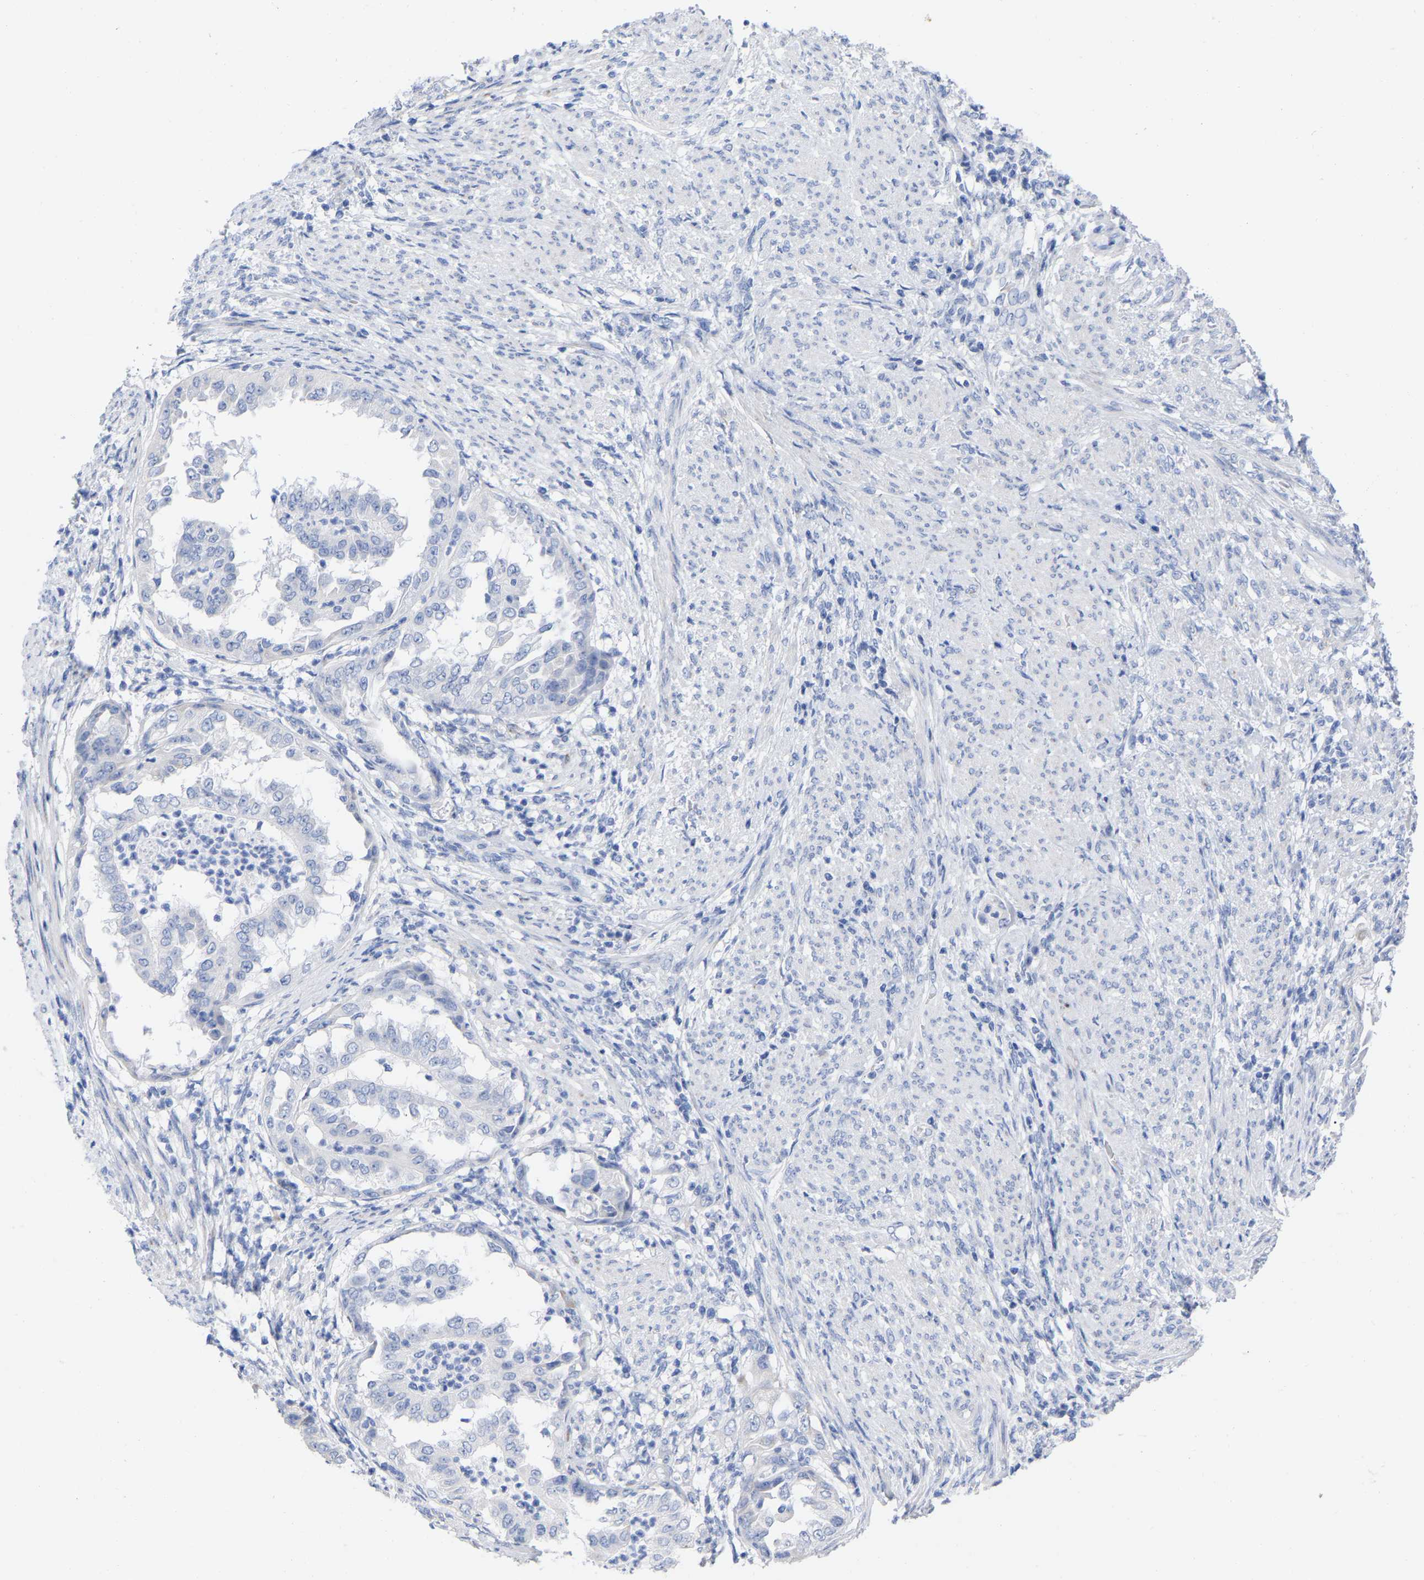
{"staining": {"intensity": "negative", "quantity": "none", "location": "none"}, "tissue": "endometrial cancer", "cell_type": "Tumor cells", "image_type": "cancer", "snomed": [{"axis": "morphology", "description": "Adenocarcinoma, NOS"}, {"axis": "topography", "description": "Endometrium"}], "caption": "Photomicrograph shows no protein staining in tumor cells of endometrial cancer (adenocarcinoma) tissue. (Immunohistochemistry, brightfield microscopy, high magnification).", "gene": "HAPLN1", "patient": {"sex": "female", "age": 85}}